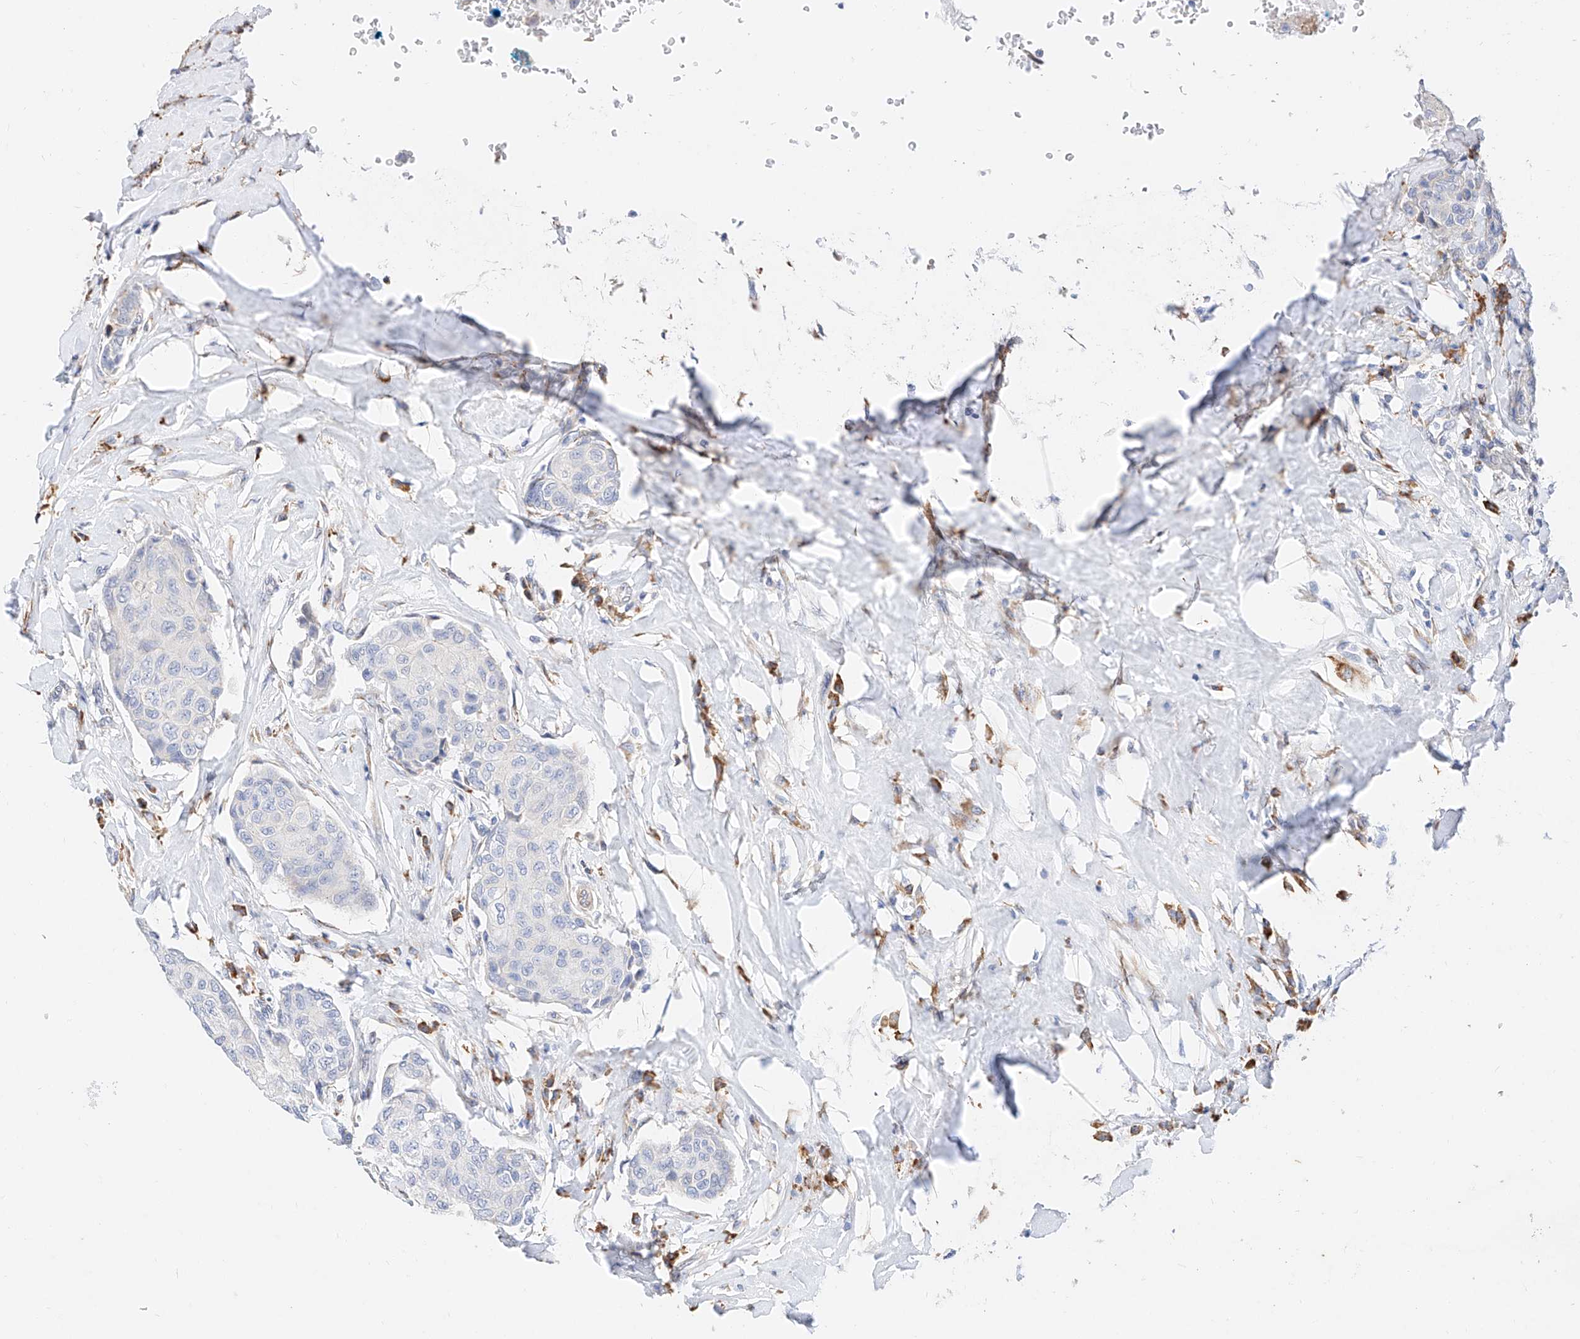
{"staining": {"intensity": "negative", "quantity": "none", "location": "none"}, "tissue": "breast cancer", "cell_type": "Tumor cells", "image_type": "cancer", "snomed": [{"axis": "morphology", "description": "Duct carcinoma"}, {"axis": "topography", "description": "Breast"}], "caption": "IHC of breast cancer shows no positivity in tumor cells.", "gene": "ATP9B", "patient": {"sex": "female", "age": 80}}